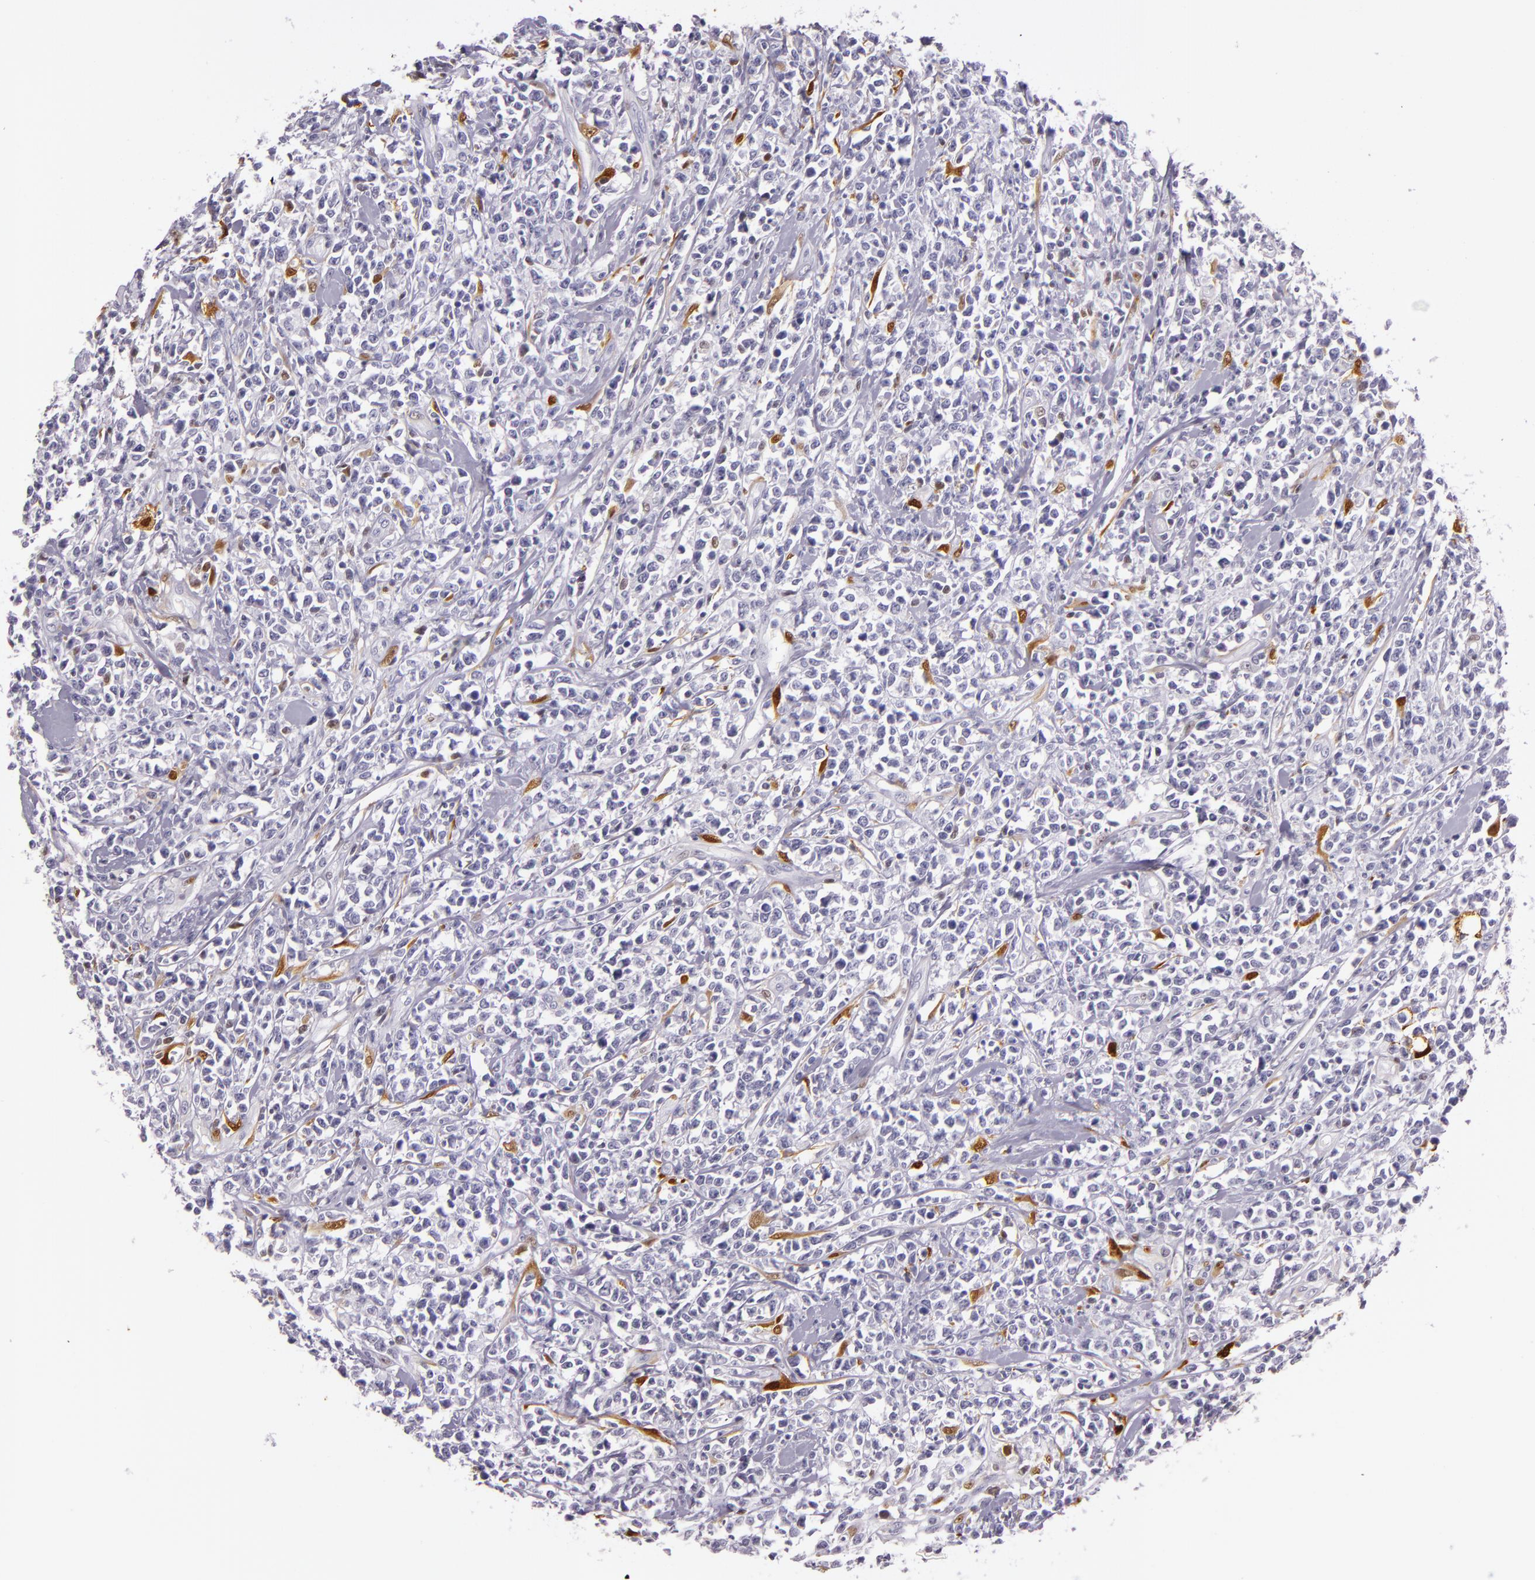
{"staining": {"intensity": "moderate", "quantity": "<25%", "location": "nuclear"}, "tissue": "lymphoma", "cell_type": "Tumor cells", "image_type": "cancer", "snomed": [{"axis": "morphology", "description": "Malignant lymphoma, non-Hodgkin's type, High grade"}, {"axis": "topography", "description": "Colon"}], "caption": "This image shows immunohistochemistry staining of malignant lymphoma, non-Hodgkin's type (high-grade), with low moderate nuclear staining in approximately <25% of tumor cells.", "gene": "MT1A", "patient": {"sex": "male", "age": 82}}